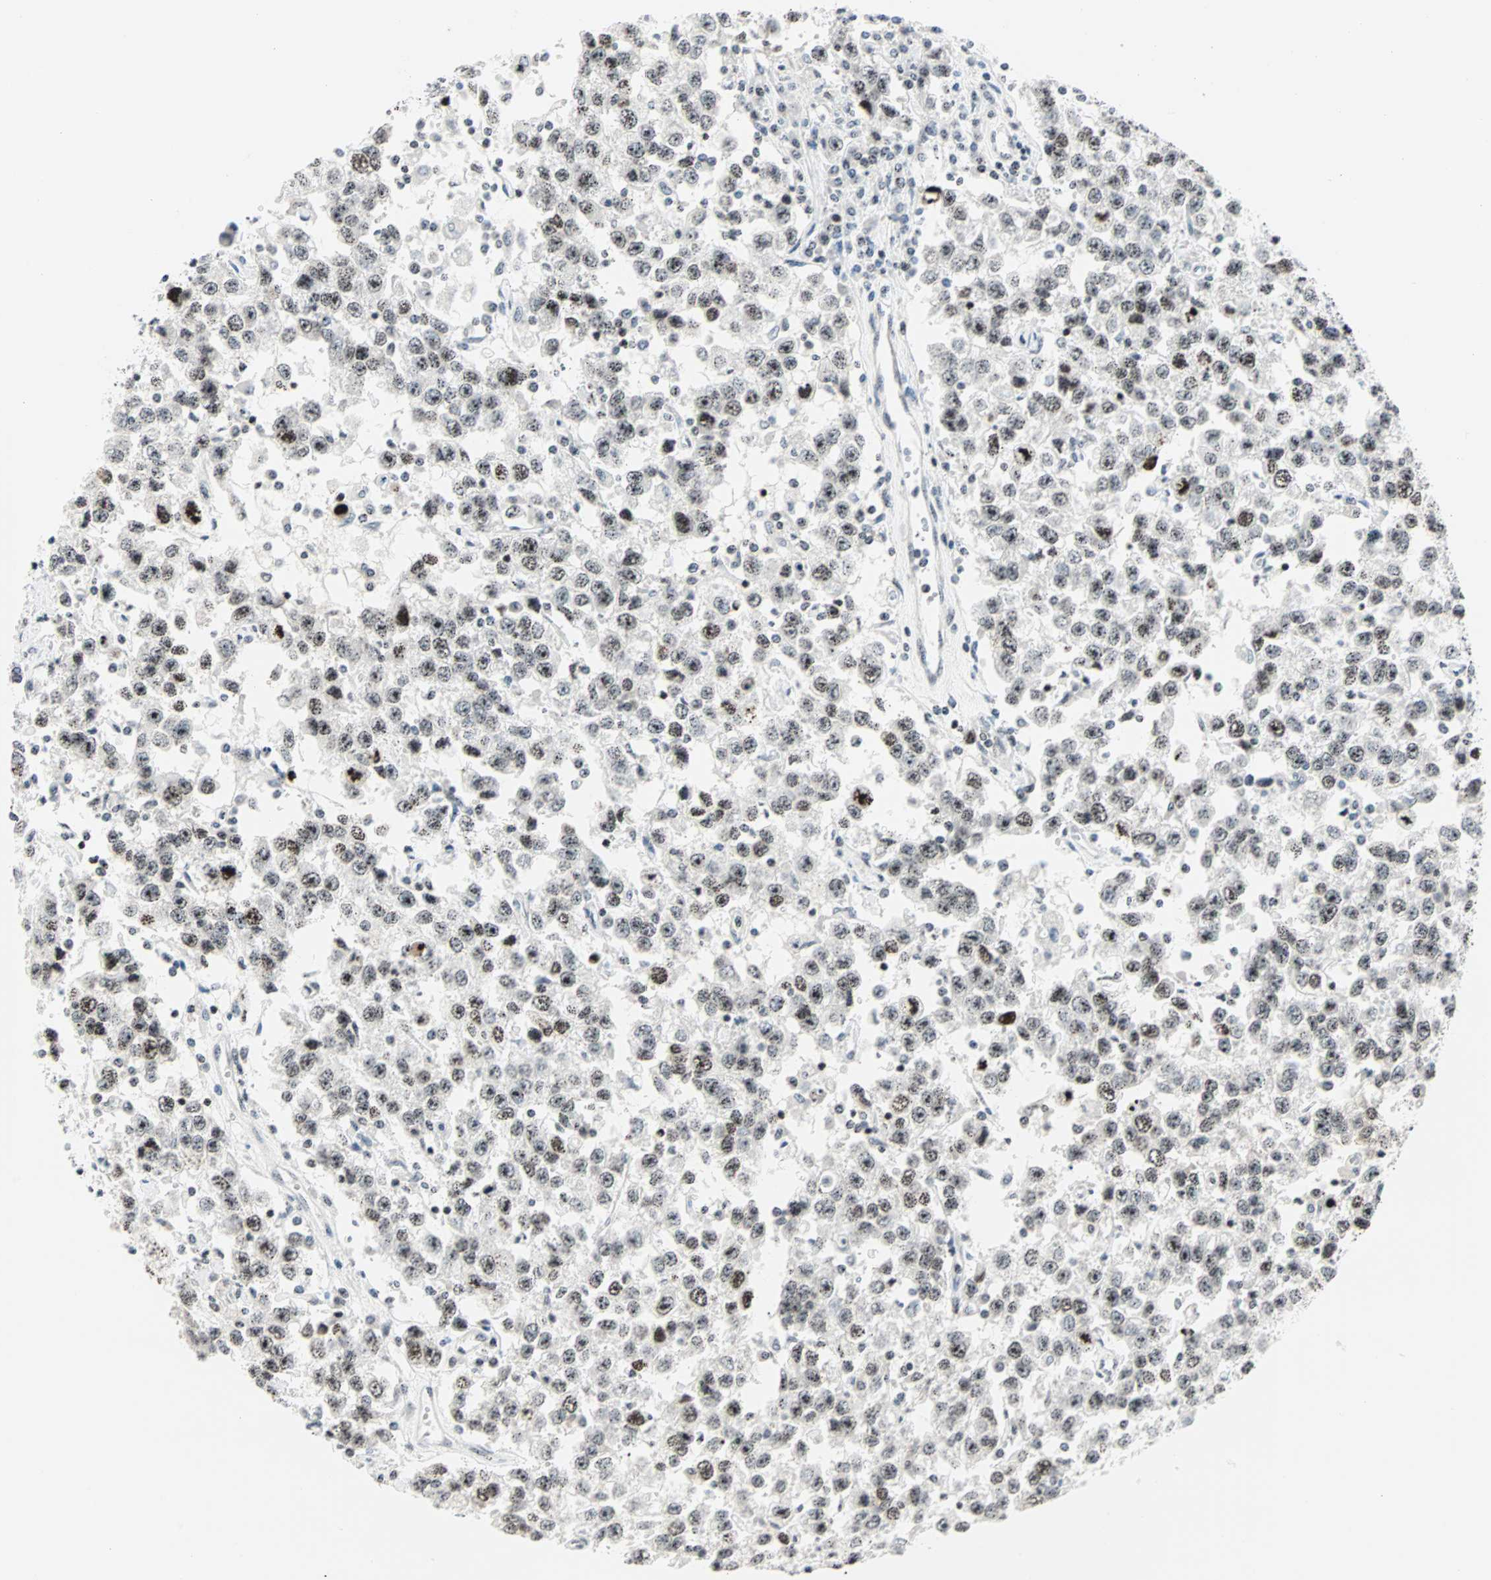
{"staining": {"intensity": "weak", "quantity": ">75%", "location": "nuclear"}, "tissue": "testis cancer", "cell_type": "Tumor cells", "image_type": "cancer", "snomed": [{"axis": "morphology", "description": "Seminoma, NOS"}, {"axis": "topography", "description": "Testis"}], "caption": "The micrograph exhibits immunohistochemical staining of seminoma (testis). There is weak nuclear staining is present in approximately >75% of tumor cells.", "gene": "CENPA", "patient": {"sex": "male", "age": 41}}